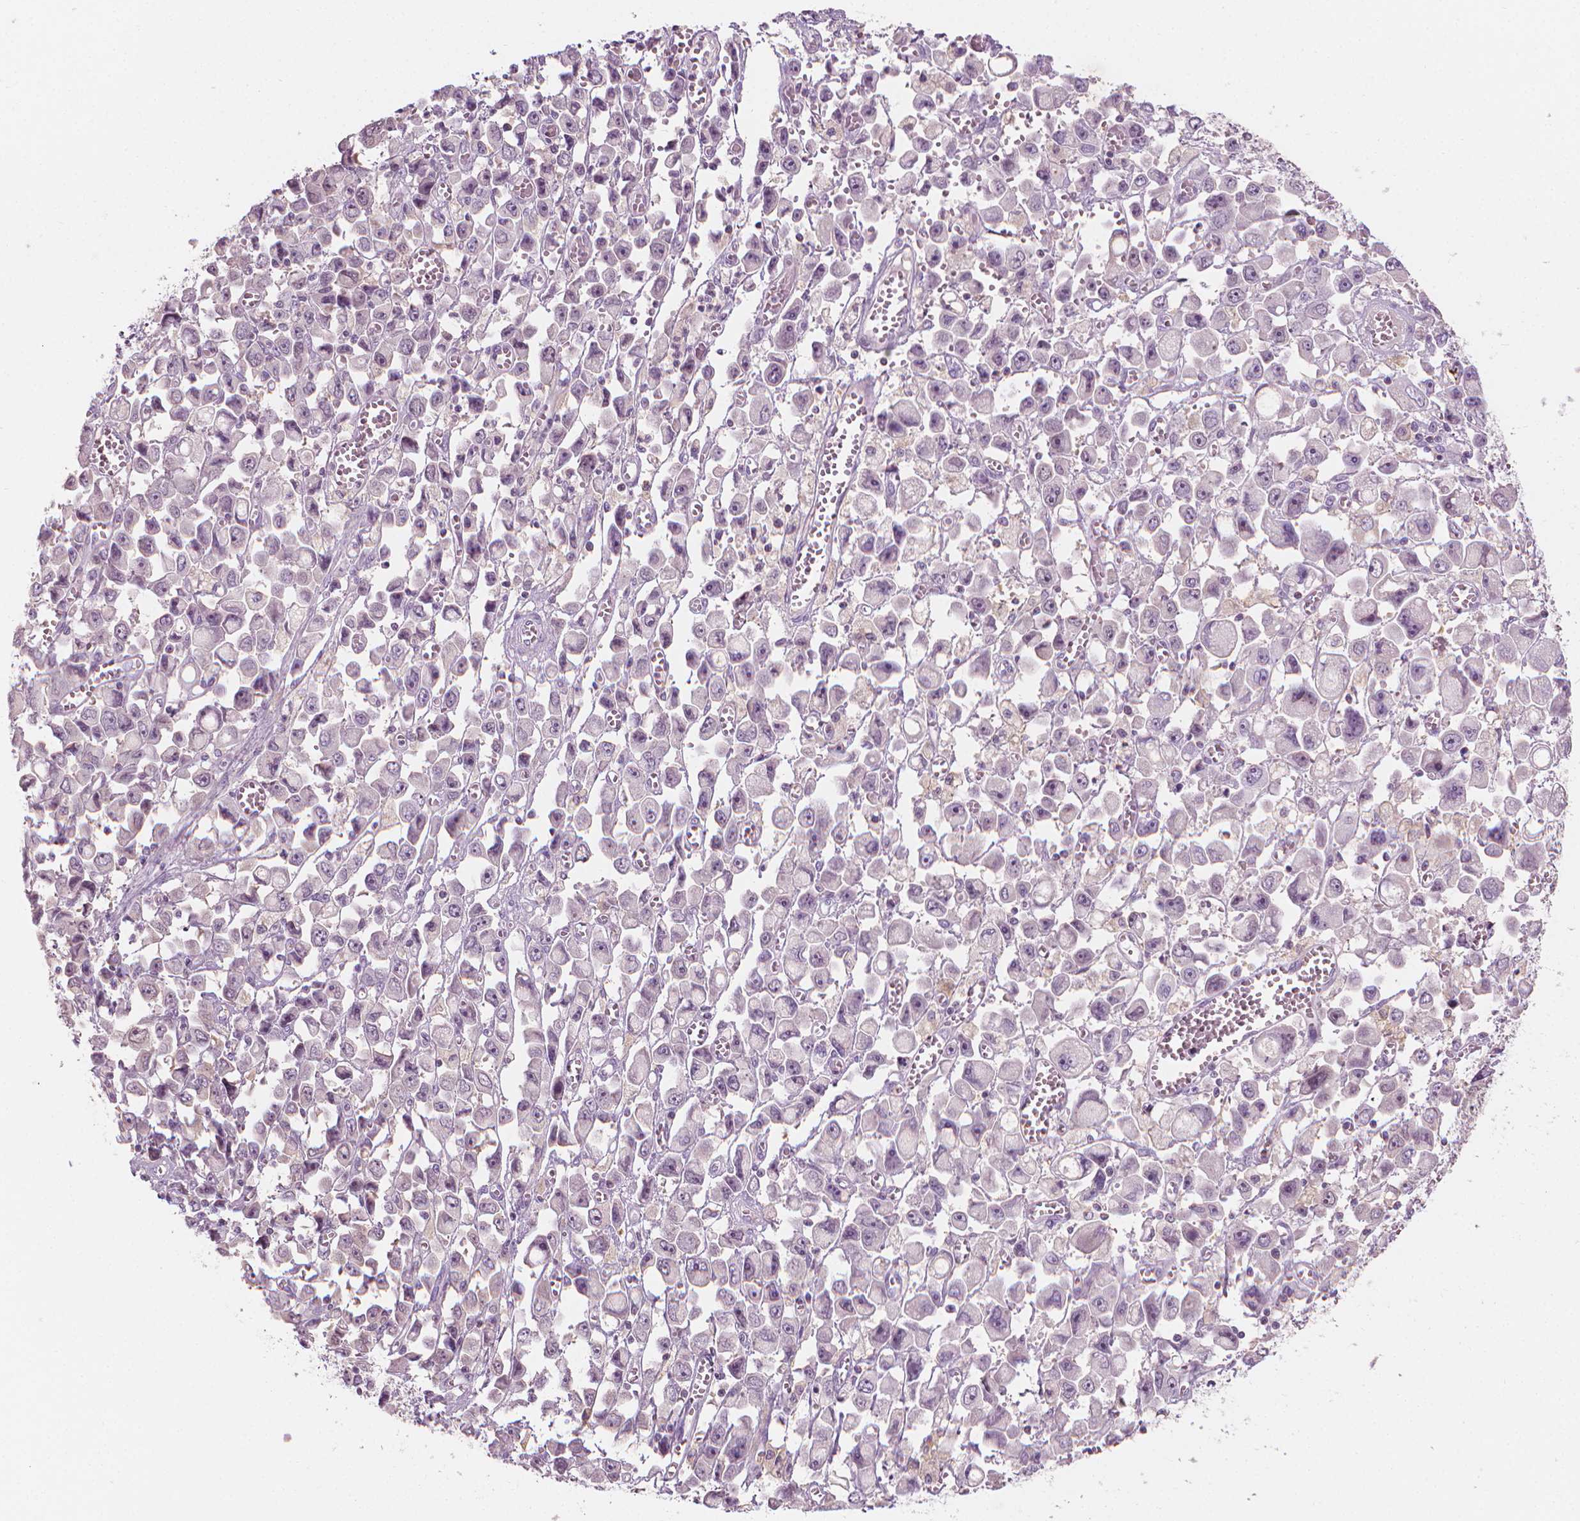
{"staining": {"intensity": "negative", "quantity": "none", "location": "none"}, "tissue": "stomach cancer", "cell_type": "Tumor cells", "image_type": "cancer", "snomed": [{"axis": "morphology", "description": "Adenocarcinoma, NOS"}, {"axis": "topography", "description": "Stomach, upper"}], "caption": "There is no significant staining in tumor cells of stomach cancer (adenocarcinoma).", "gene": "SHMT1", "patient": {"sex": "male", "age": 70}}